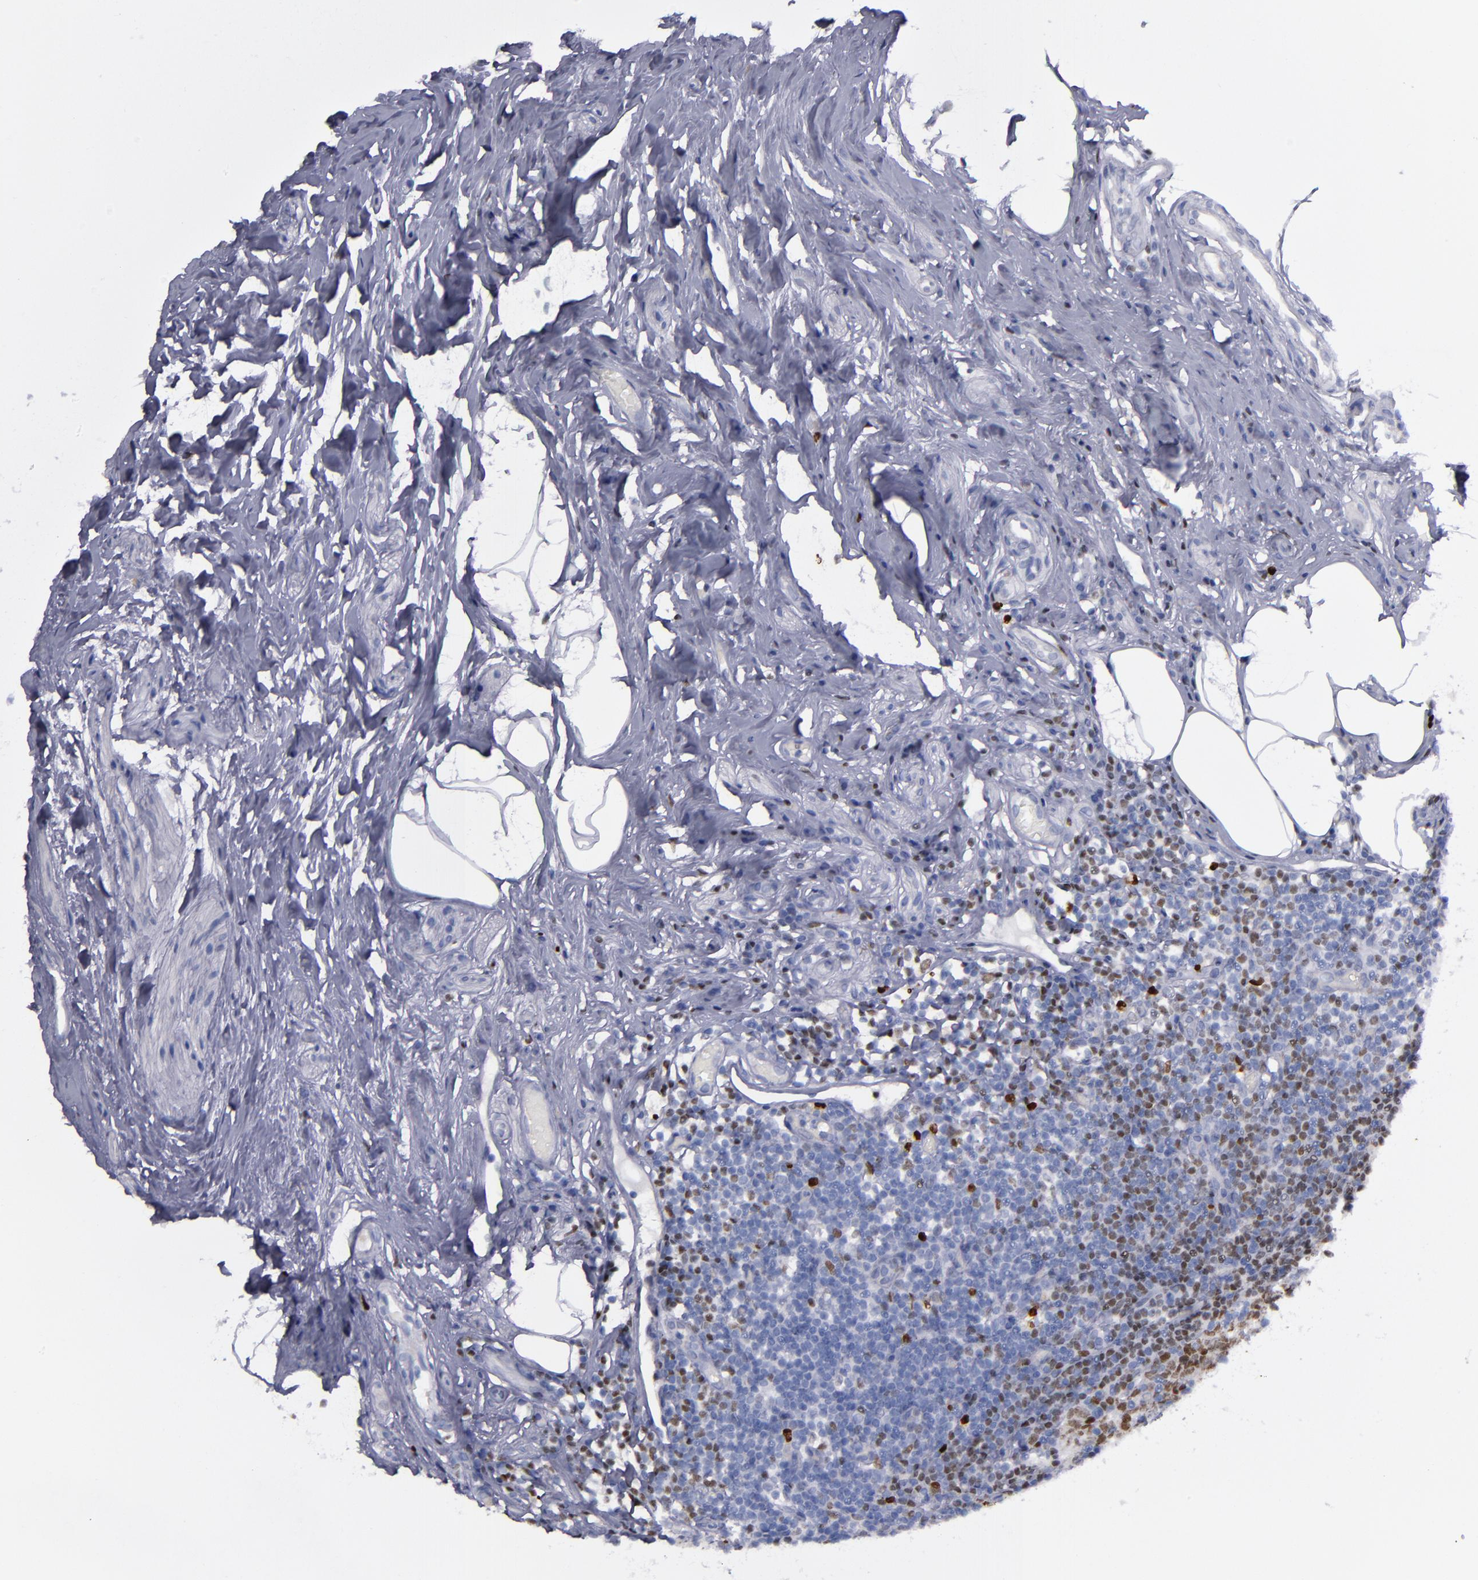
{"staining": {"intensity": "negative", "quantity": "none", "location": "none"}, "tissue": "appendix", "cell_type": "Glandular cells", "image_type": "normal", "snomed": [{"axis": "morphology", "description": "Normal tissue, NOS"}, {"axis": "topography", "description": "Appendix"}], "caption": "Glandular cells are negative for brown protein staining in normal appendix. (Immunohistochemistry, brightfield microscopy, high magnification).", "gene": "IRF8", "patient": {"sex": "male", "age": 38}}